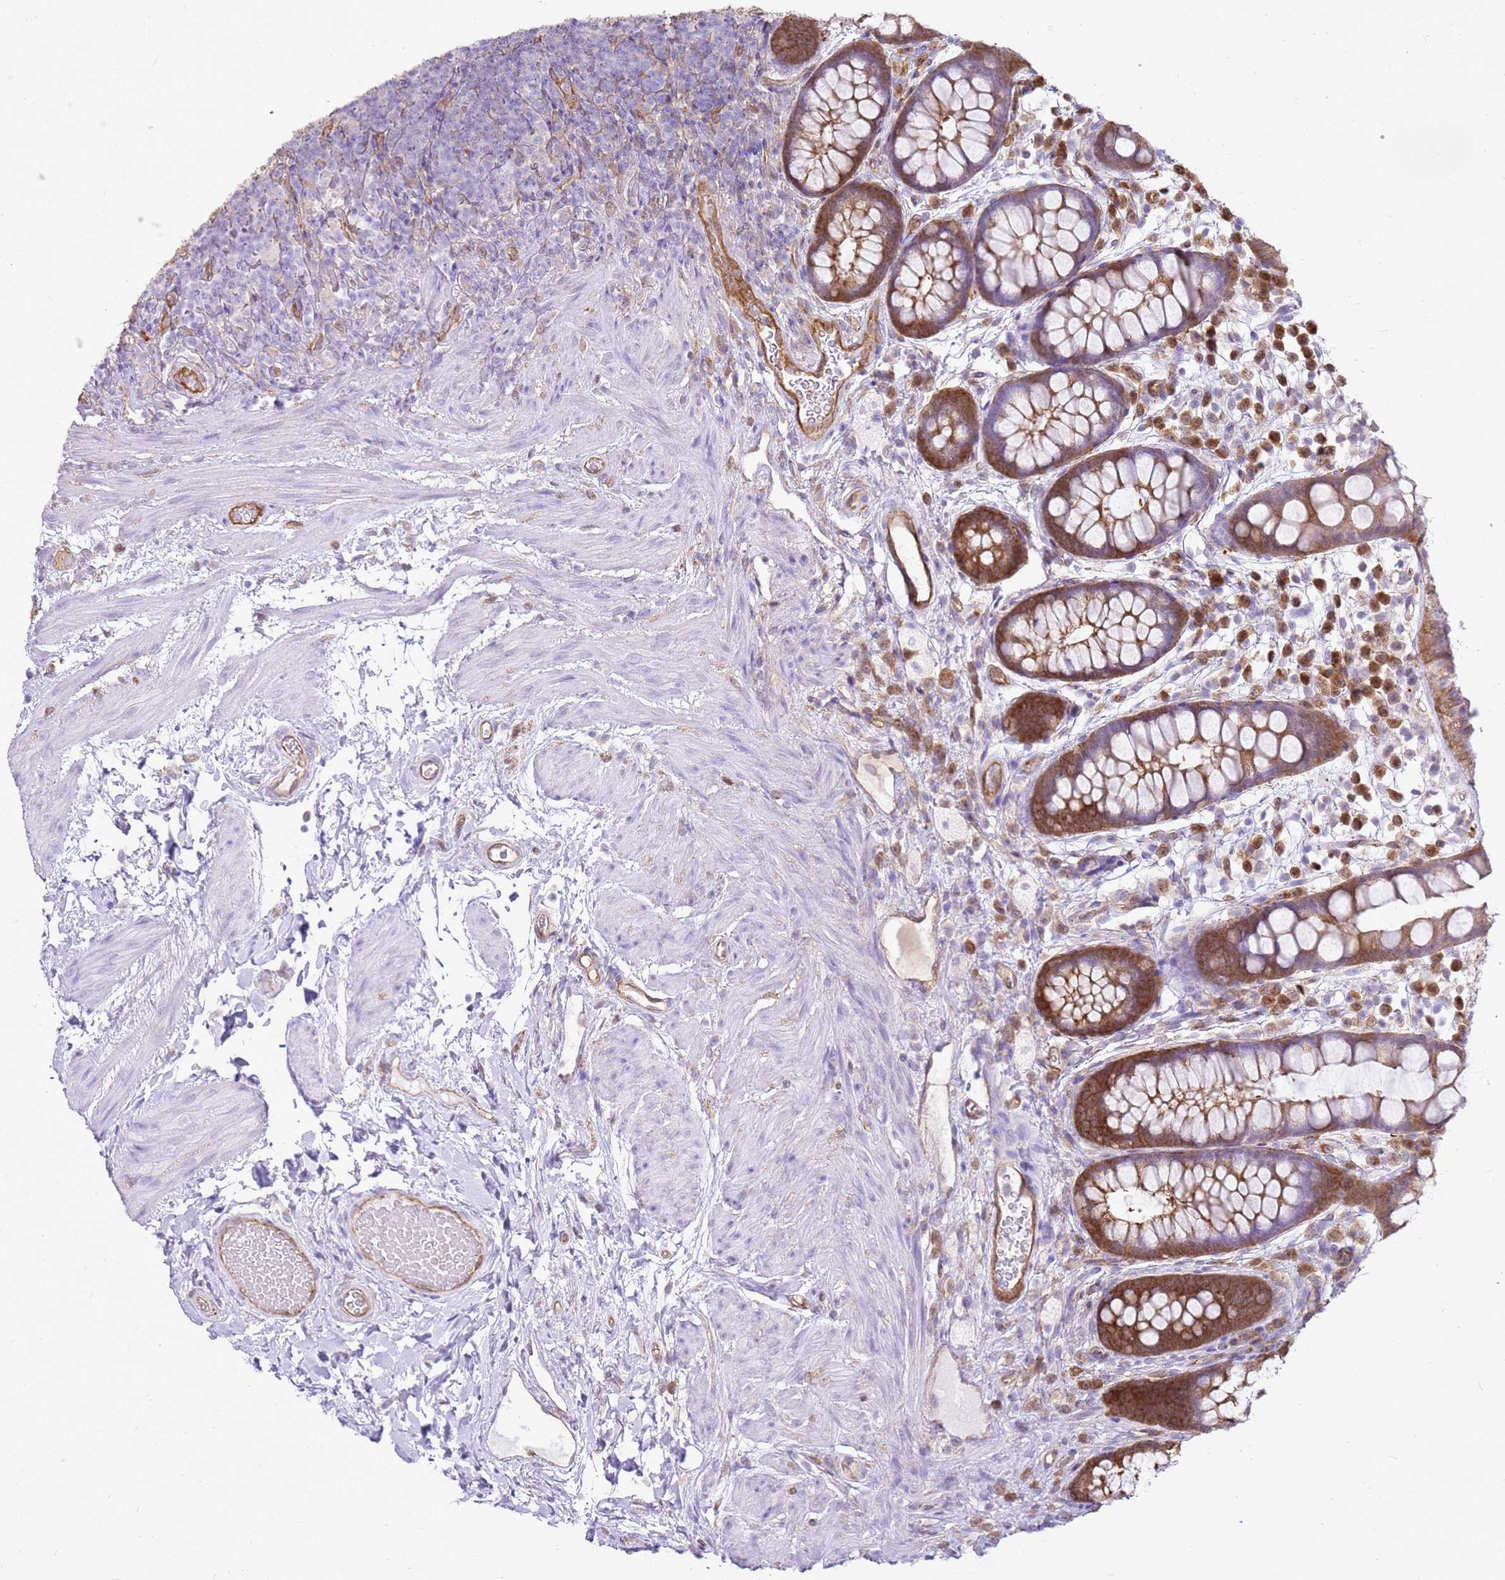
{"staining": {"intensity": "moderate", "quantity": "25%-75%", "location": "cytoplasmic/membranous"}, "tissue": "rectum", "cell_type": "Glandular cells", "image_type": "normal", "snomed": [{"axis": "morphology", "description": "Normal tissue, NOS"}, {"axis": "topography", "description": "Rectum"}, {"axis": "topography", "description": "Peripheral nerve tissue"}], "caption": "A brown stain shows moderate cytoplasmic/membranous staining of a protein in glandular cells of benign rectum.", "gene": "YWHAE", "patient": {"sex": "female", "age": 69}}